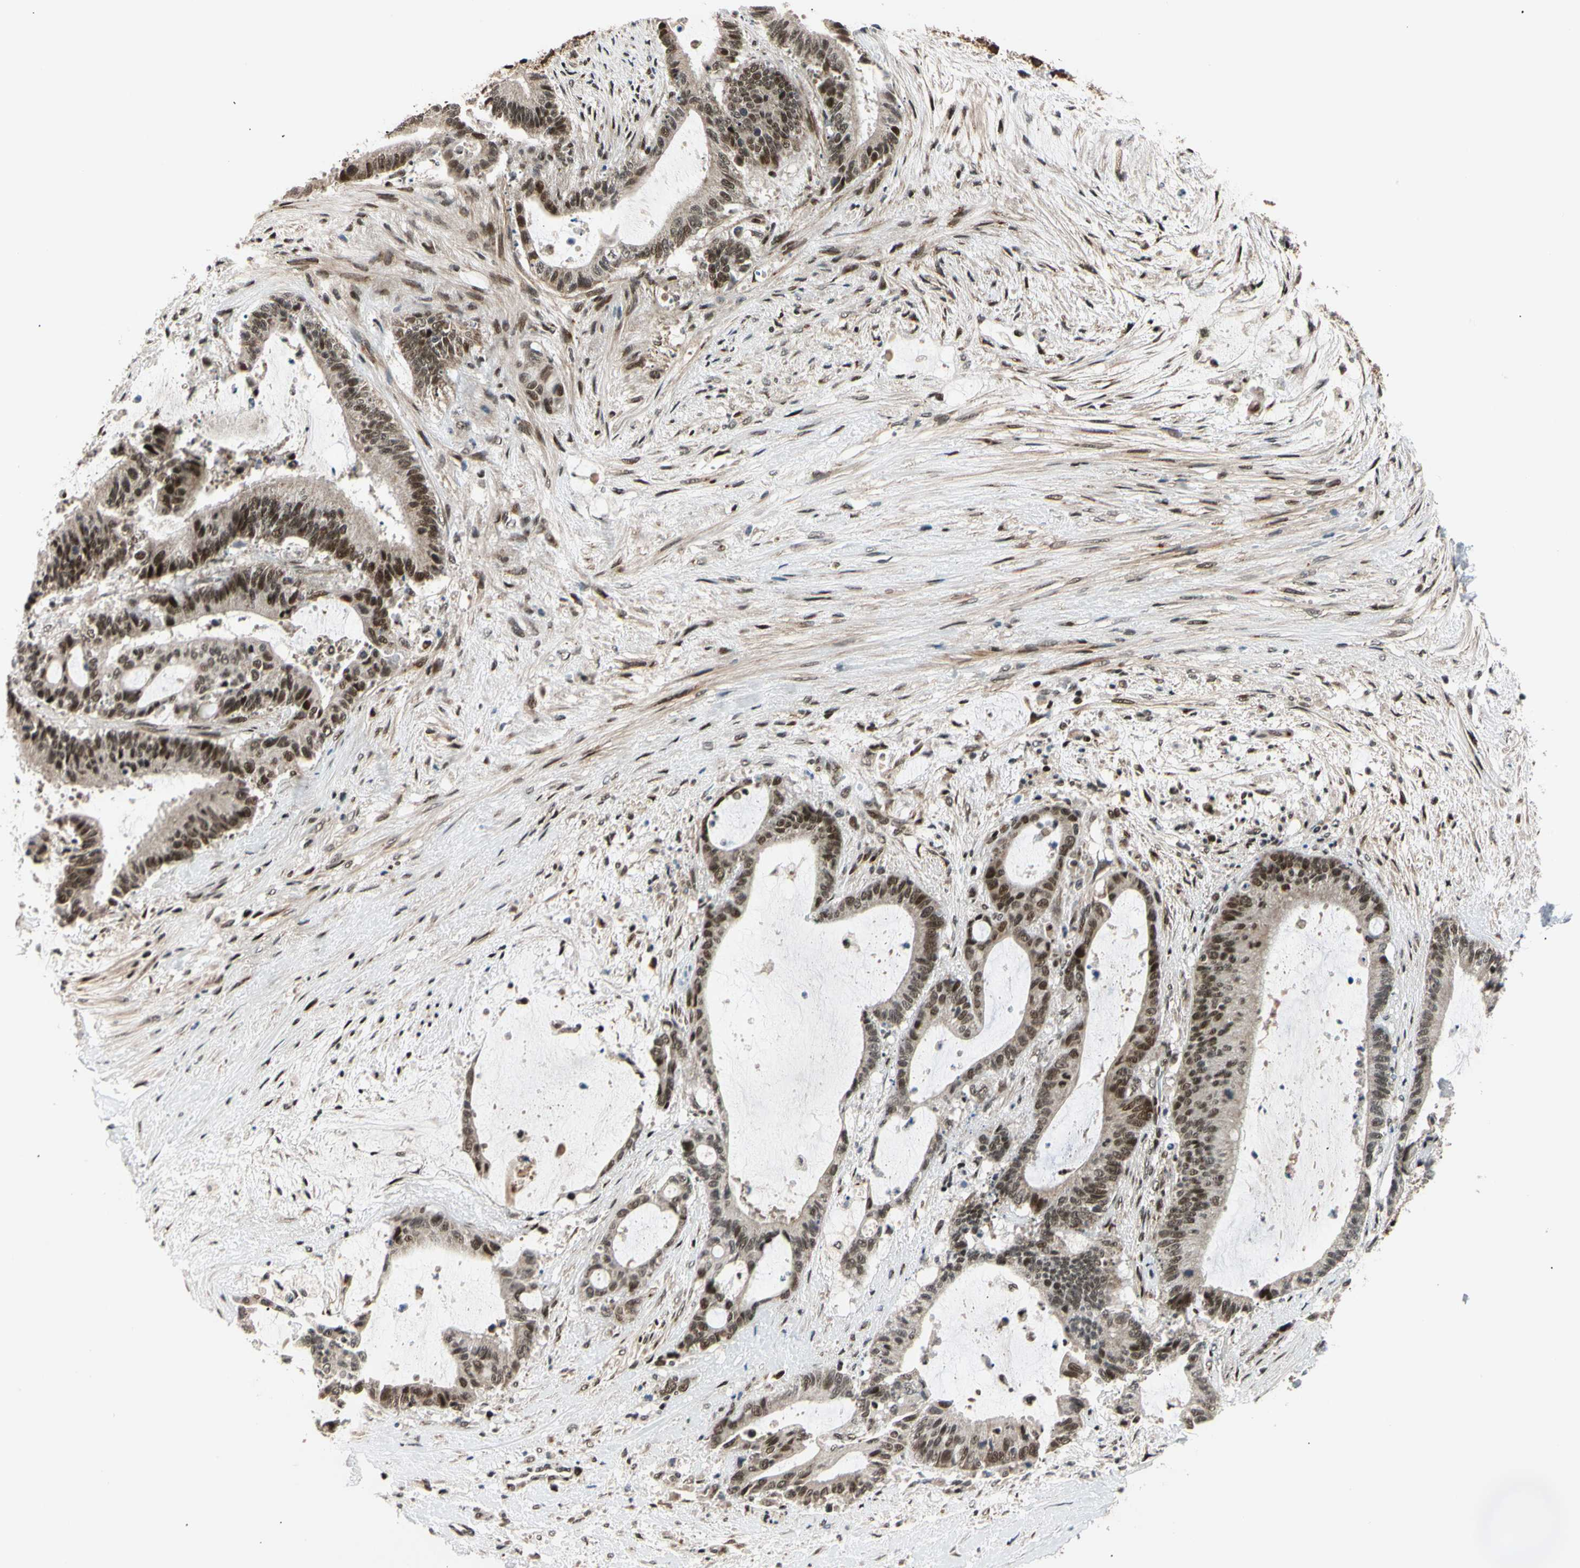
{"staining": {"intensity": "moderate", "quantity": ">75%", "location": "nuclear"}, "tissue": "liver cancer", "cell_type": "Tumor cells", "image_type": "cancer", "snomed": [{"axis": "morphology", "description": "Cholangiocarcinoma"}, {"axis": "topography", "description": "Liver"}], "caption": "The micrograph displays a brown stain indicating the presence of a protein in the nuclear of tumor cells in liver cancer (cholangiocarcinoma).", "gene": "E2F1", "patient": {"sex": "female", "age": 73}}